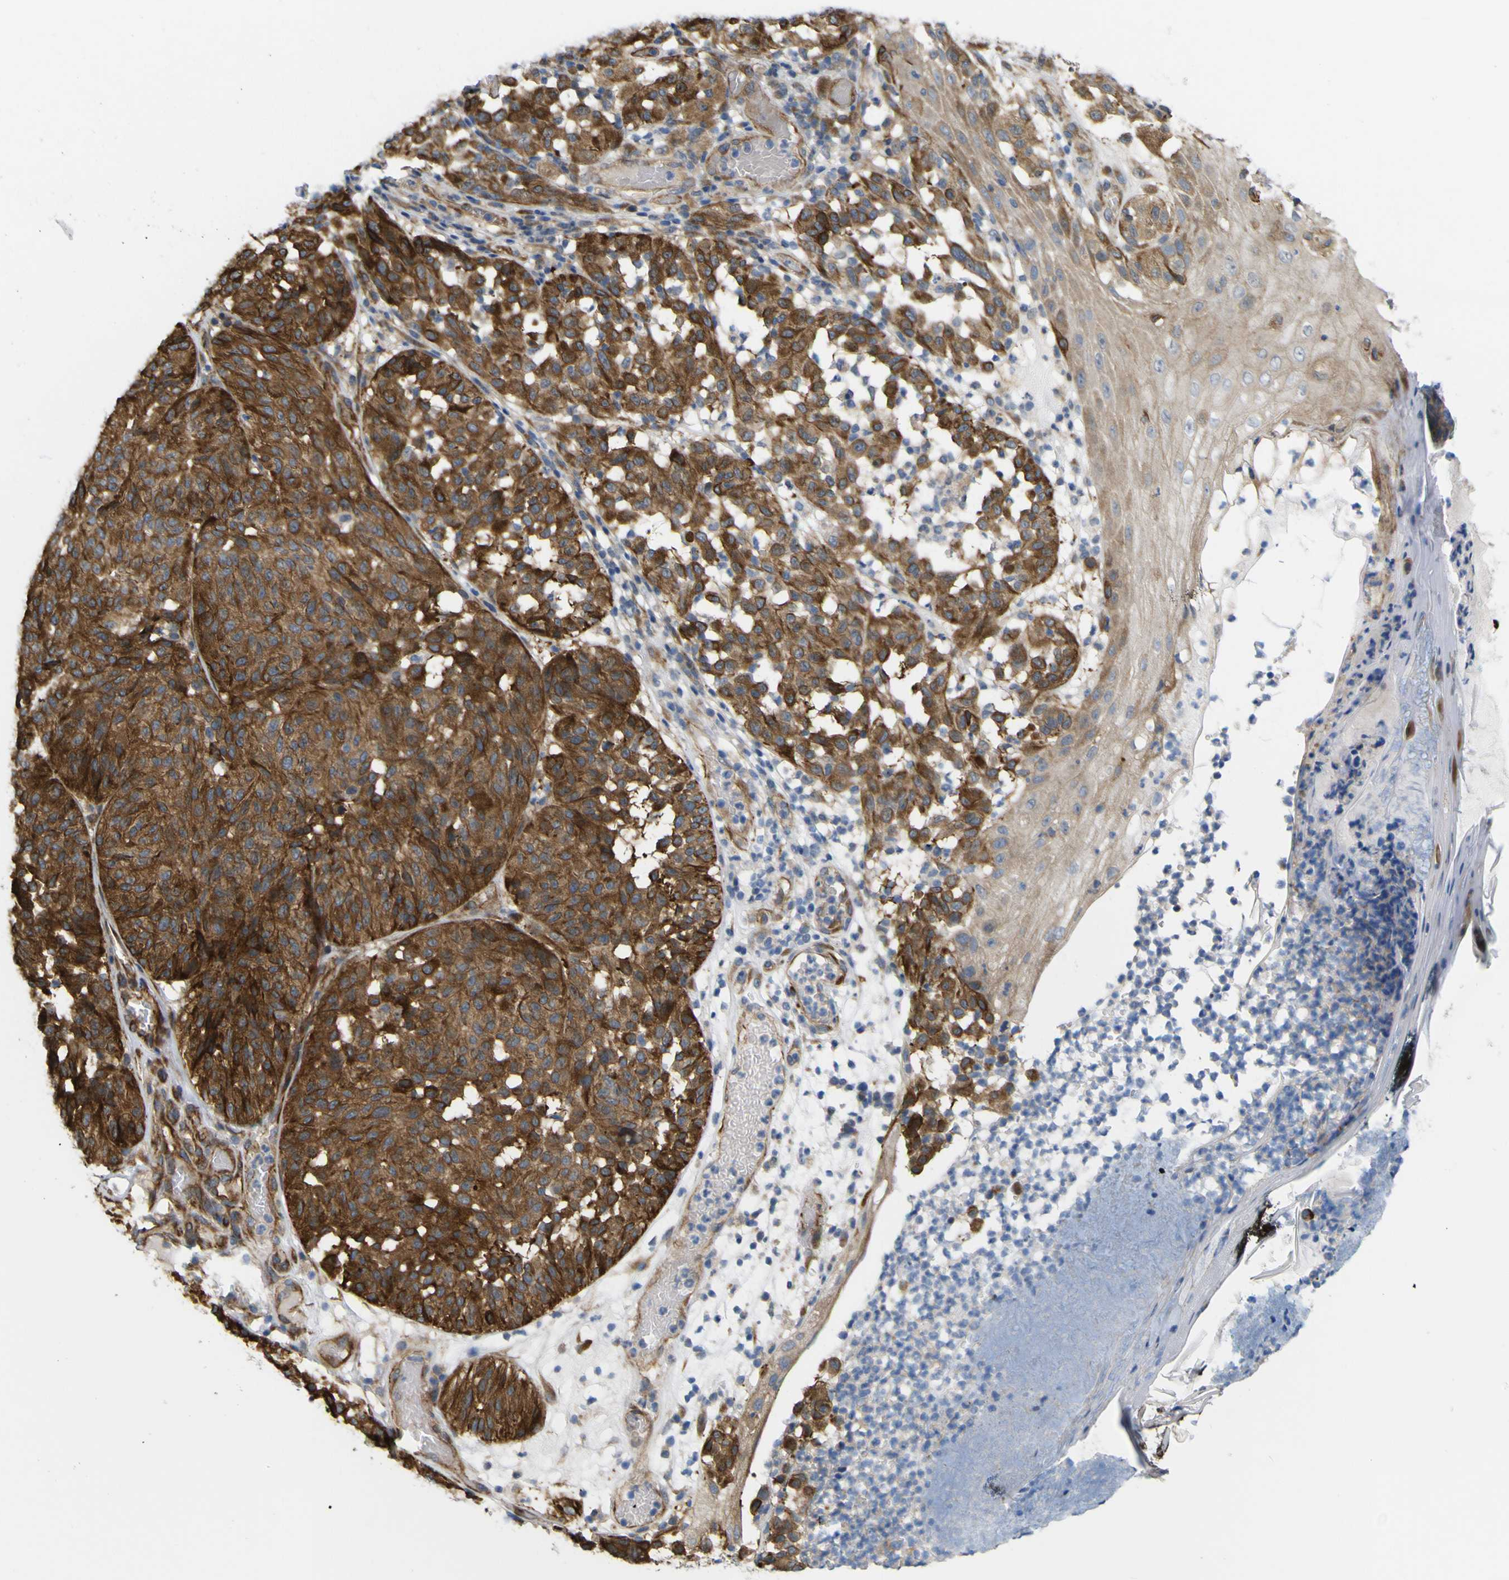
{"staining": {"intensity": "moderate", "quantity": ">75%", "location": "cytoplasmic/membranous"}, "tissue": "melanoma", "cell_type": "Tumor cells", "image_type": "cancer", "snomed": [{"axis": "morphology", "description": "Malignant melanoma, NOS"}, {"axis": "topography", "description": "Skin"}], "caption": "Malignant melanoma stained for a protein (brown) reveals moderate cytoplasmic/membranous positive staining in approximately >75% of tumor cells.", "gene": "JPH1", "patient": {"sex": "female", "age": 46}}